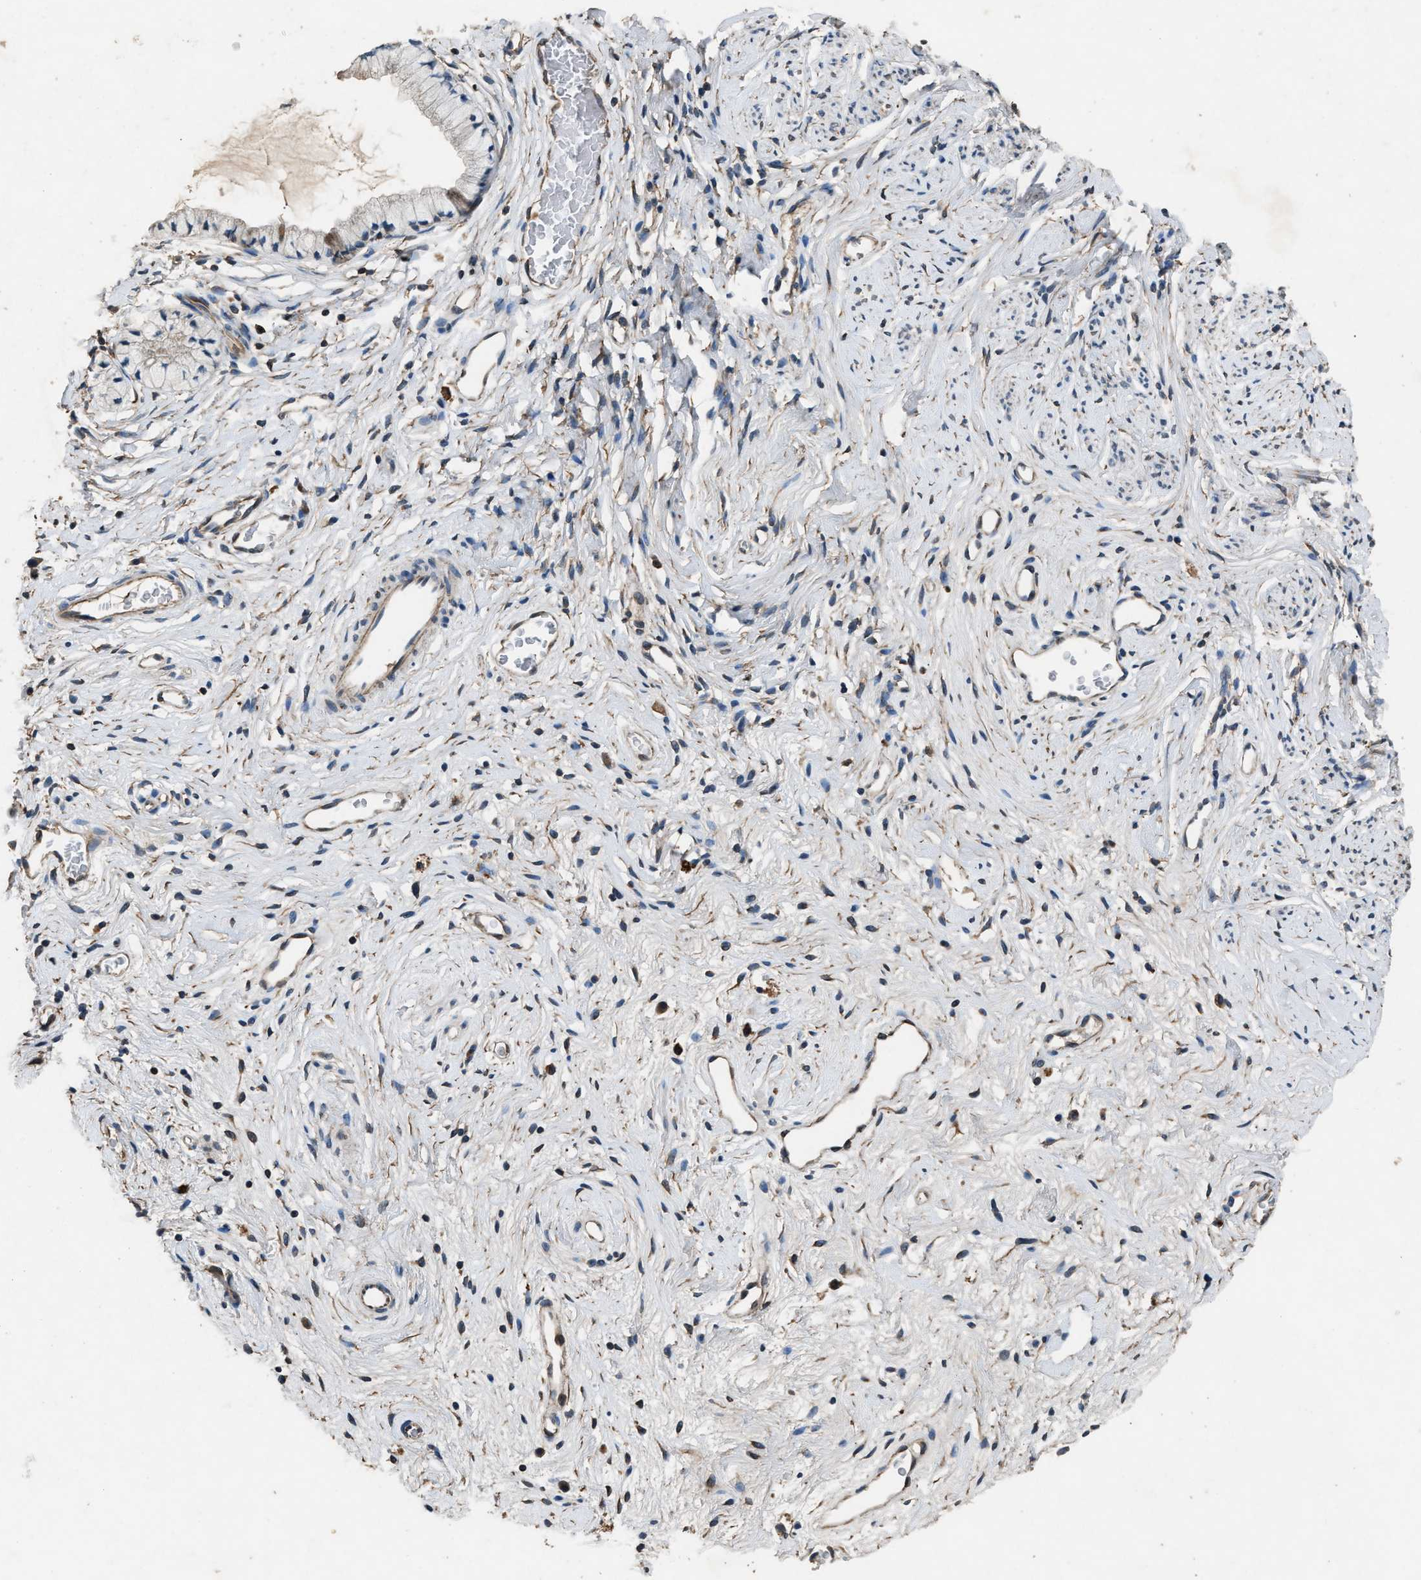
{"staining": {"intensity": "negative", "quantity": "none", "location": "none"}, "tissue": "cervix", "cell_type": "Glandular cells", "image_type": "normal", "snomed": [{"axis": "morphology", "description": "Normal tissue, NOS"}, {"axis": "topography", "description": "Cervix"}], "caption": "Immunohistochemical staining of unremarkable human cervix displays no significant staining in glandular cells.", "gene": "PPID", "patient": {"sex": "female", "age": 77}}